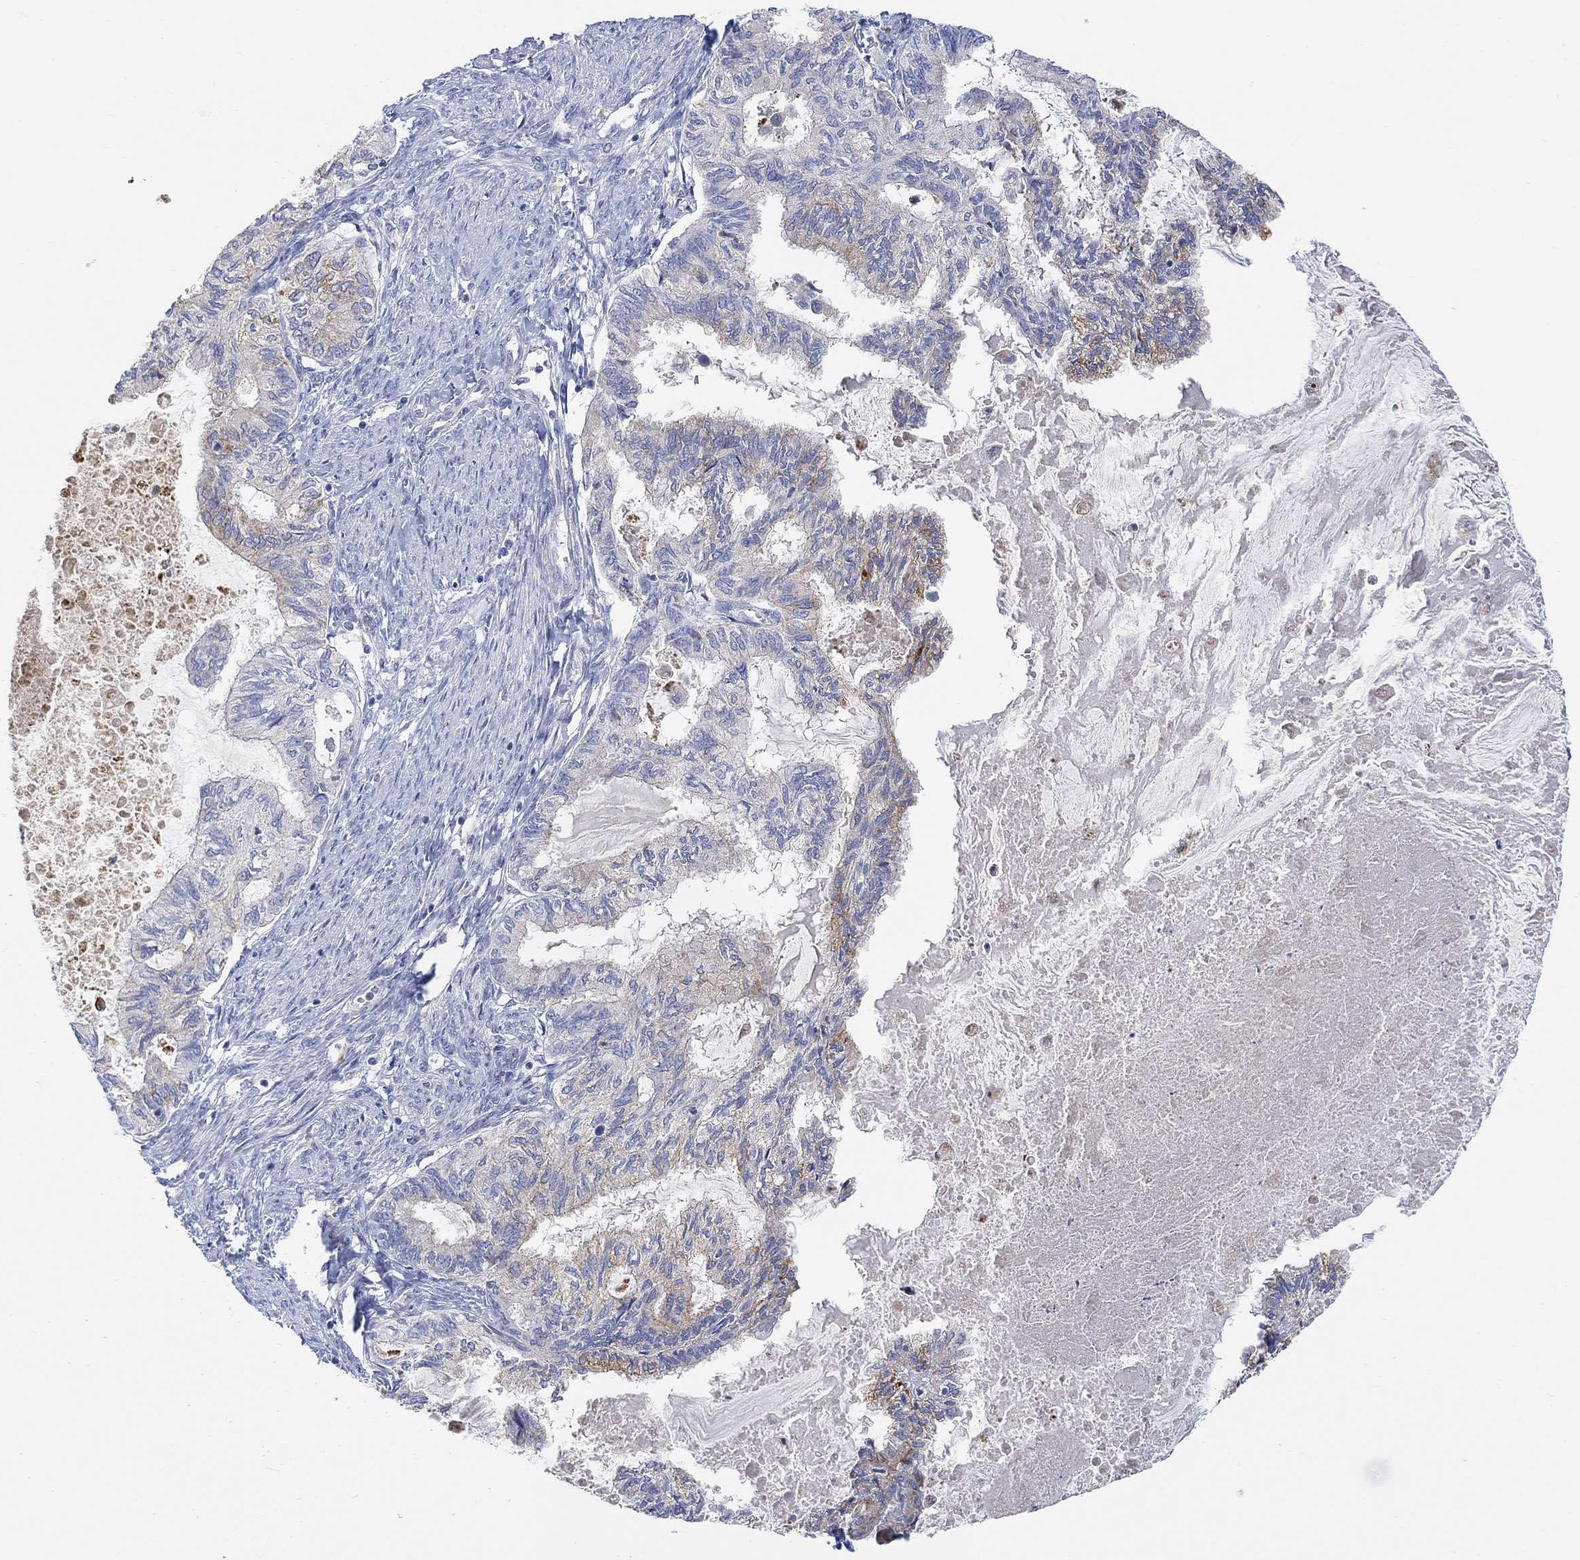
{"staining": {"intensity": "moderate", "quantity": "<25%", "location": "cytoplasmic/membranous"}, "tissue": "endometrial cancer", "cell_type": "Tumor cells", "image_type": "cancer", "snomed": [{"axis": "morphology", "description": "Adenocarcinoma, NOS"}, {"axis": "topography", "description": "Endometrium"}], "caption": "Protein staining of endometrial adenocarcinoma tissue demonstrates moderate cytoplasmic/membranous positivity in about <25% of tumor cells. The protein is shown in brown color, while the nuclei are stained blue.", "gene": "ACSL1", "patient": {"sex": "female", "age": 86}}